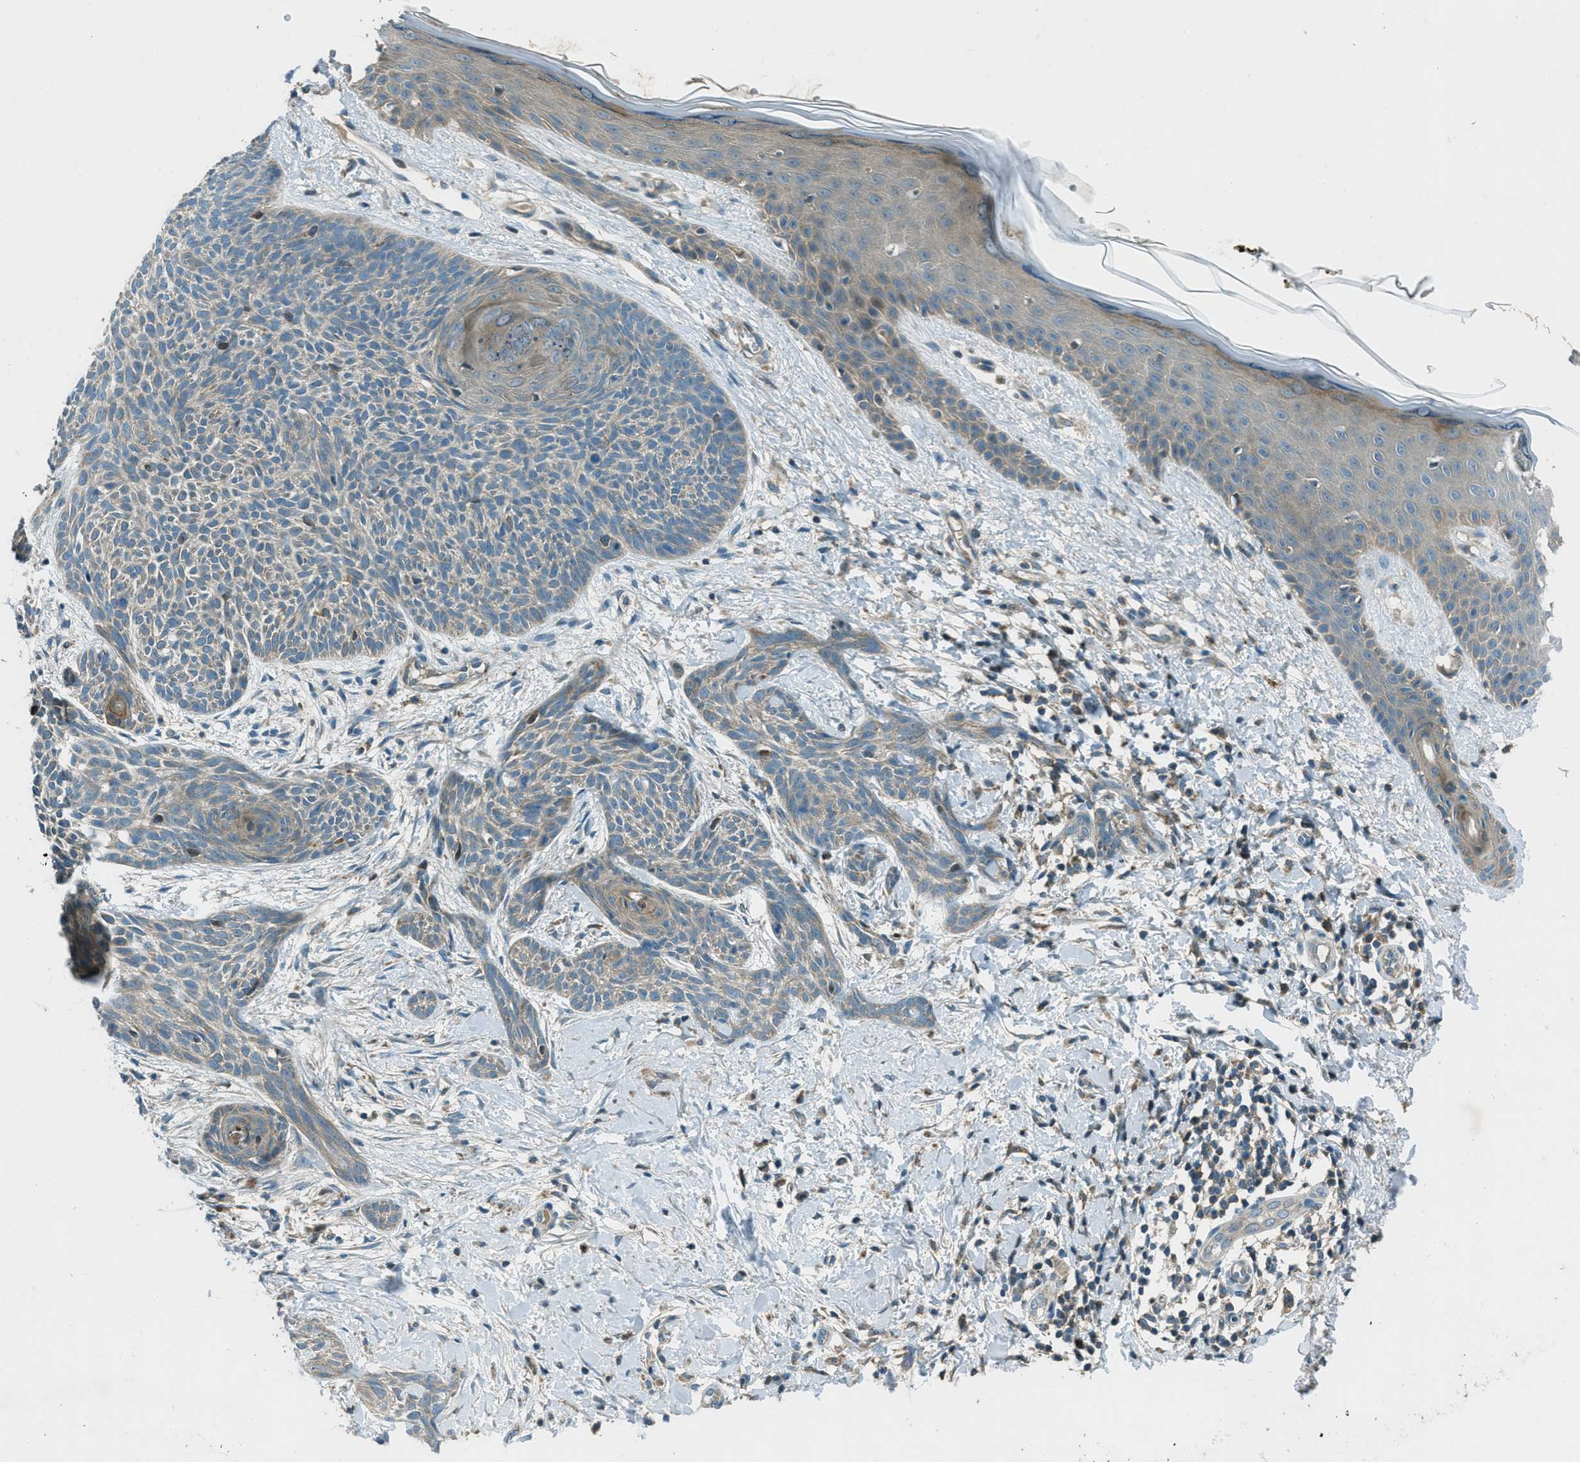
{"staining": {"intensity": "weak", "quantity": "<25%", "location": "cytoplasmic/membranous"}, "tissue": "skin cancer", "cell_type": "Tumor cells", "image_type": "cancer", "snomed": [{"axis": "morphology", "description": "Basal cell carcinoma"}, {"axis": "topography", "description": "Skin"}], "caption": "A photomicrograph of human skin cancer is negative for staining in tumor cells.", "gene": "FAR1", "patient": {"sex": "female", "age": 59}}